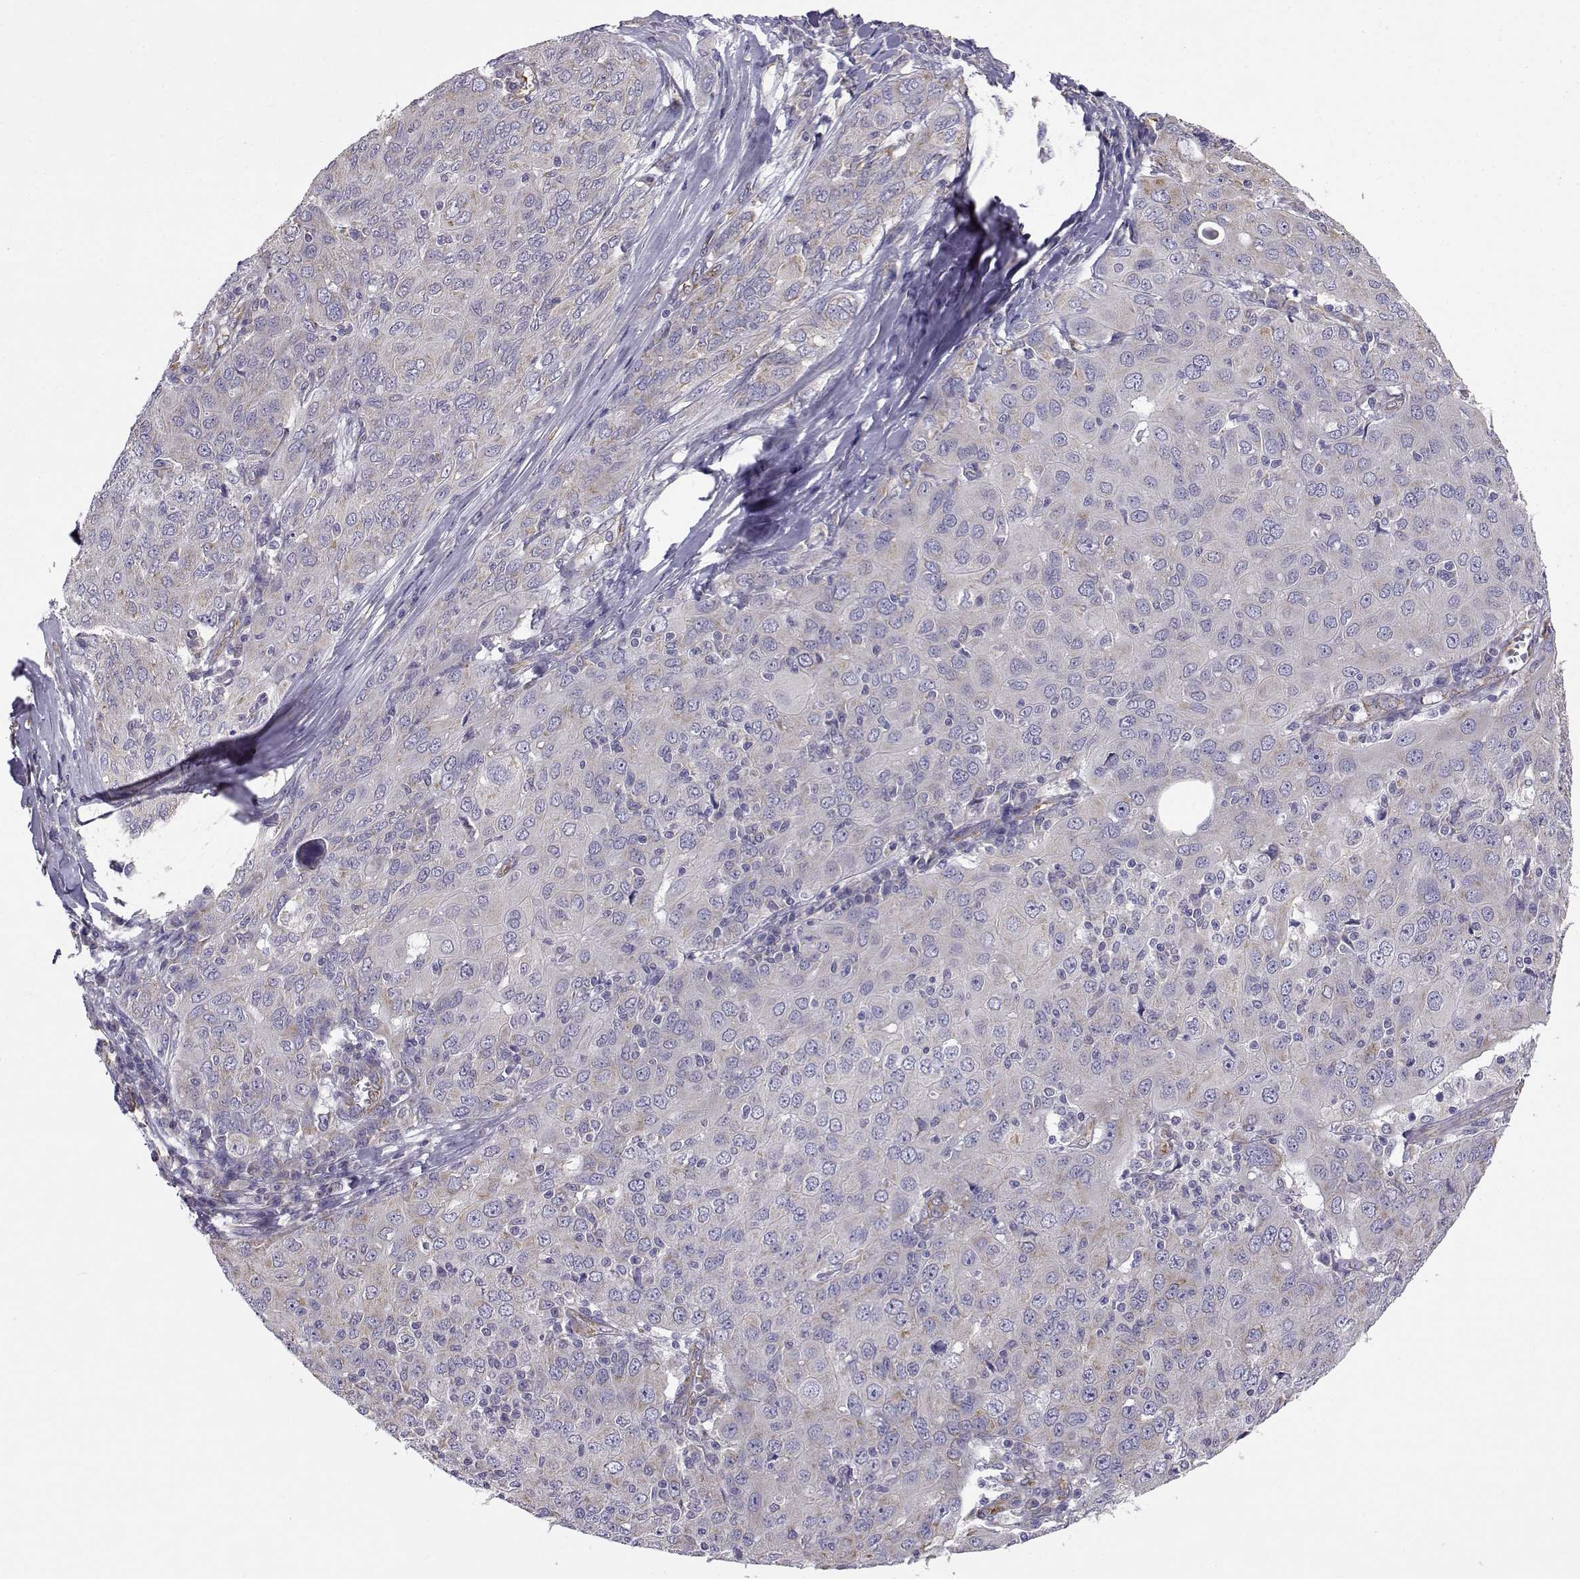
{"staining": {"intensity": "negative", "quantity": "none", "location": "none"}, "tissue": "ovarian cancer", "cell_type": "Tumor cells", "image_type": "cancer", "snomed": [{"axis": "morphology", "description": "Carcinoma, endometroid"}, {"axis": "topography", "description": "Ovary"}], "caption": "Tumor cells show no significant protein positivity in ovarian cancer.", "gene": "BEND6", "patient": {"sex": "female", "age": 50}}